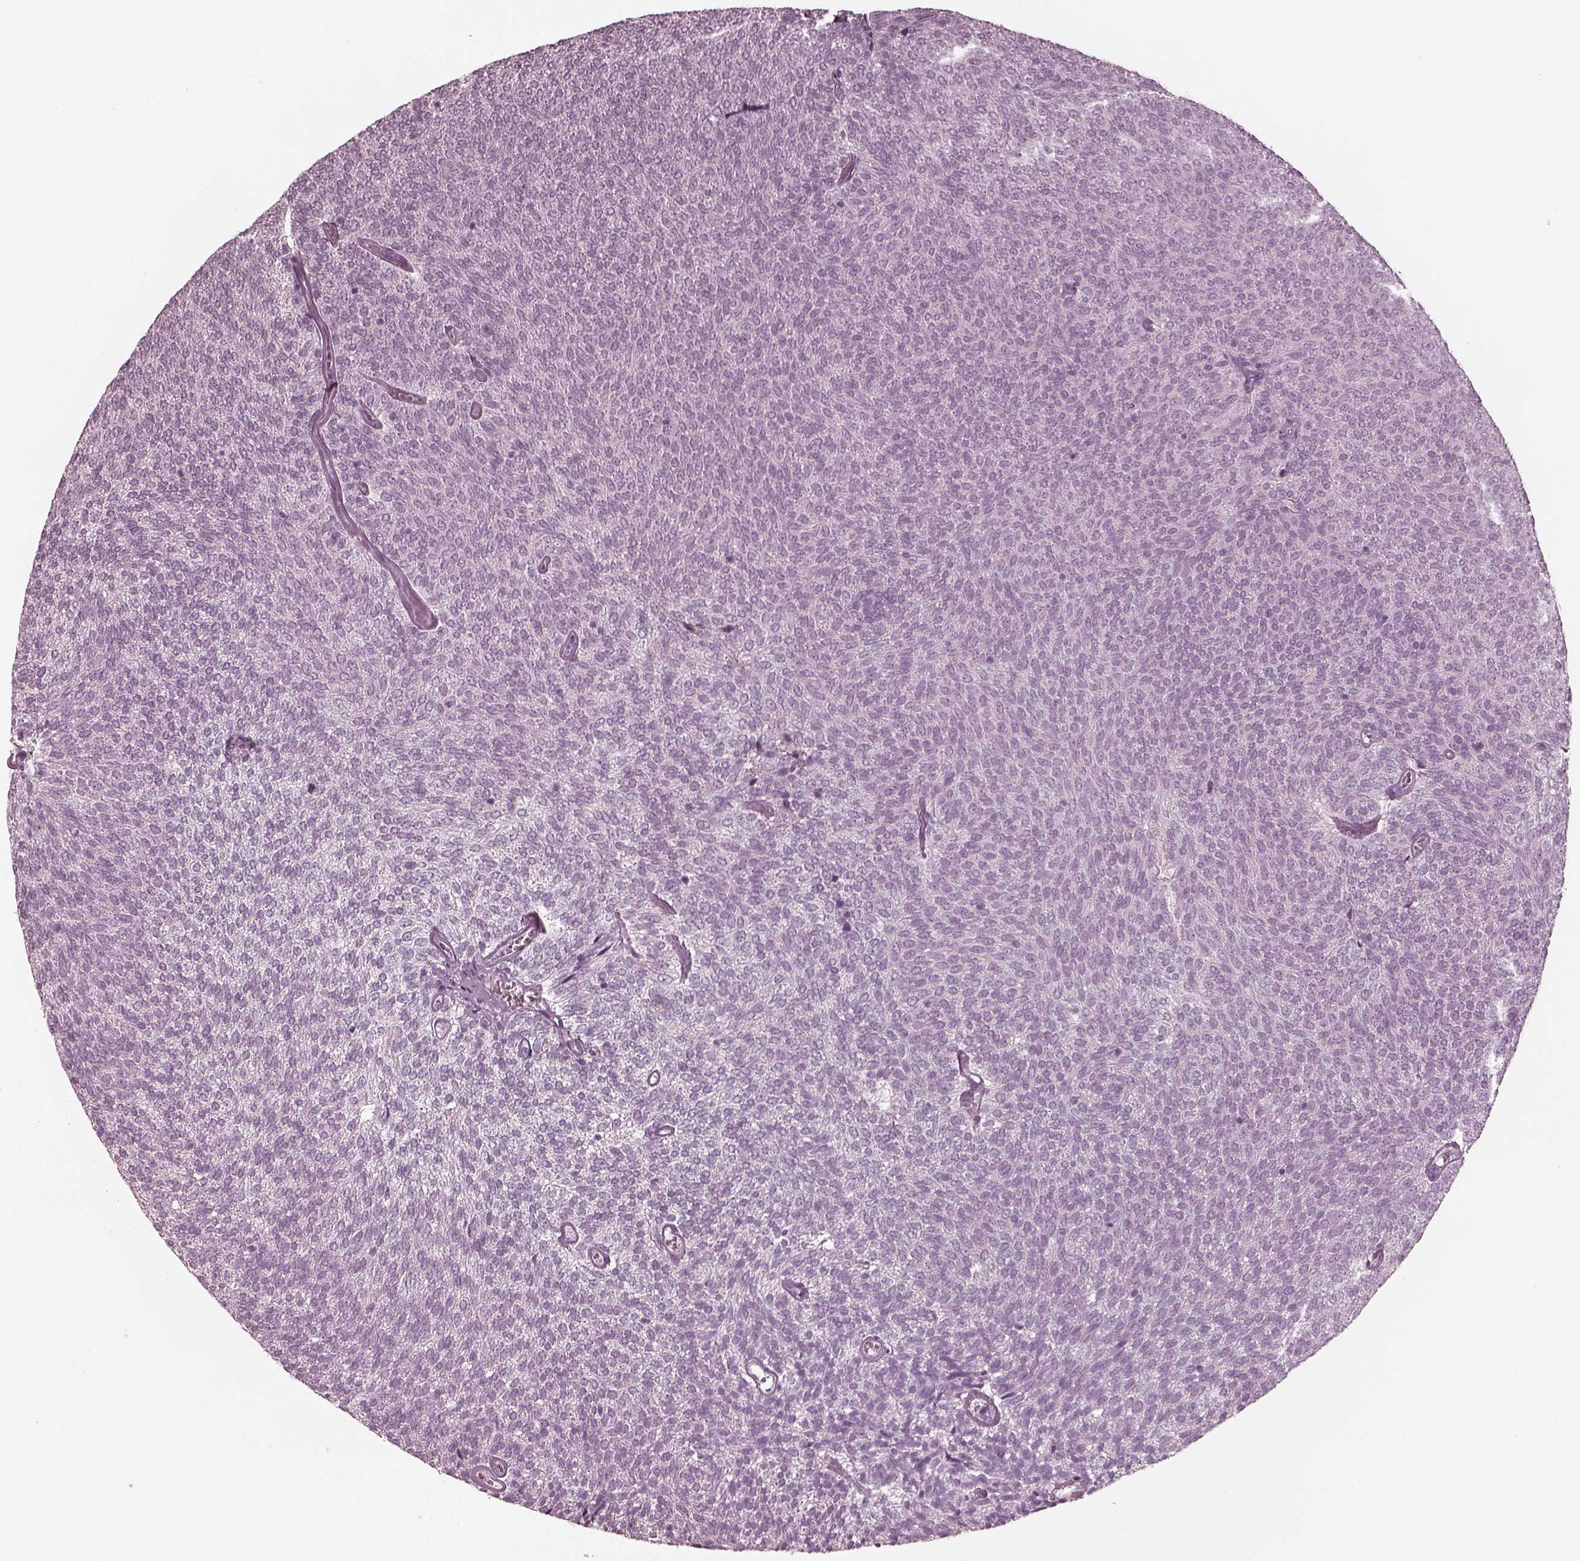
{"staining": {"intensity": "negative", "quantity": "none", "location": "none"}, "tissue": "urothelial cancer", "cell_type": "Tumor cells", "image_type": "cancer", "snomed": [{"axis": "morphology", "description": "Urothelial carcinoma, Low grade"}, {"axis": "topography", "description": "Urinary bladder"}], "caption": "An IHC photomicrograph of urothelial cancer is shown. There is no staining in tumor cells of urothelial cancer.", "gene": "GRM6", "patient": {"sex": "male", "age": 77}}